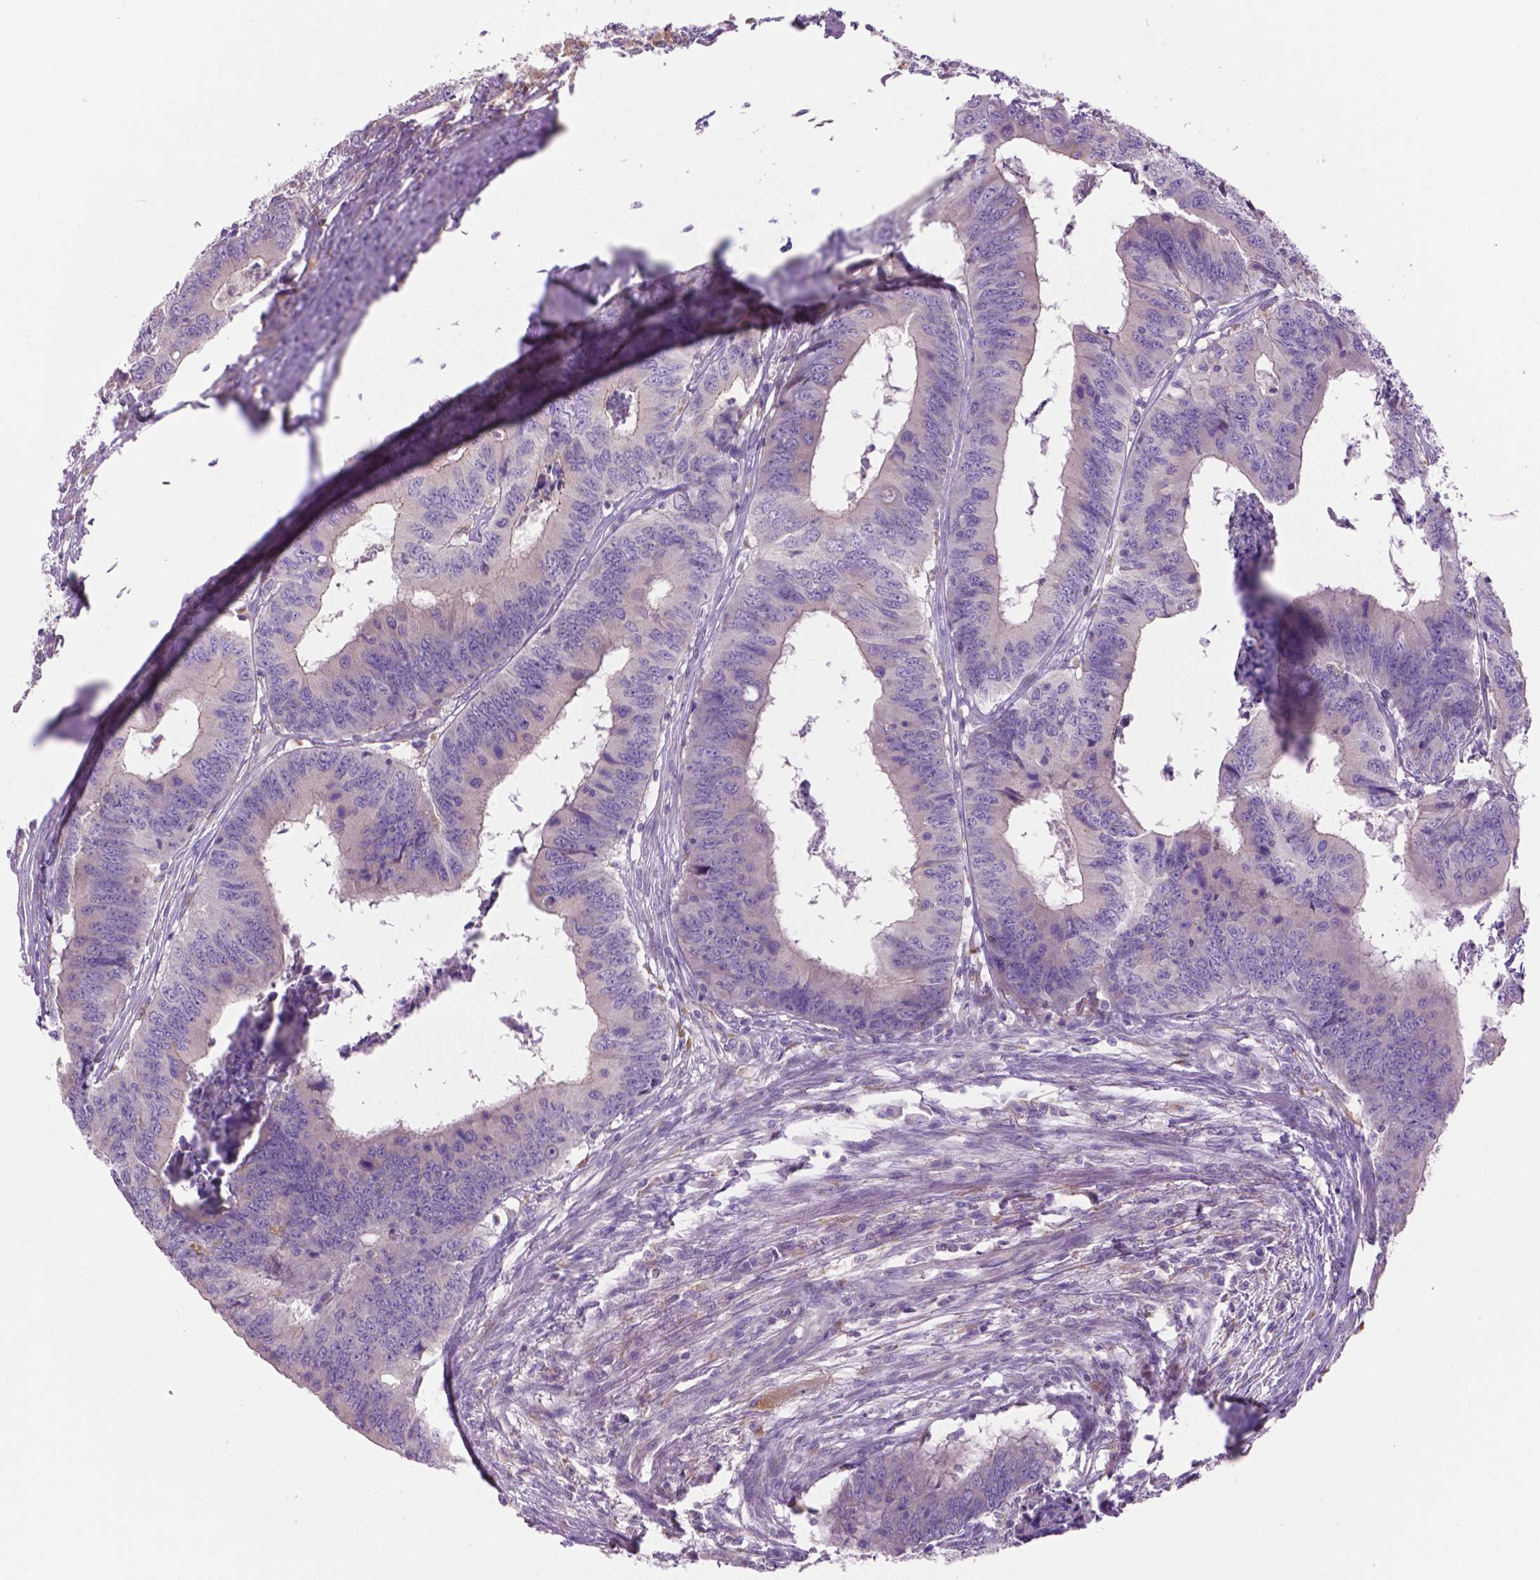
{"staining": {"intensity": "negative", "quantity": "none", "location": "none"}, "tissue": "colorectal cancer", "cell_type": "Tumor cells", "image_type": "cancer", "snomed": [{"axis": "morphology", "description": "Adenocarcinoma, NOS"}, {"axis": "topography", "description": "Colon"}], "caption": "Tumor cells are negative for protein expression in human colorectal cancer.", "gene": "CDH7", "patient": {"sex": "male", "age": 53}}